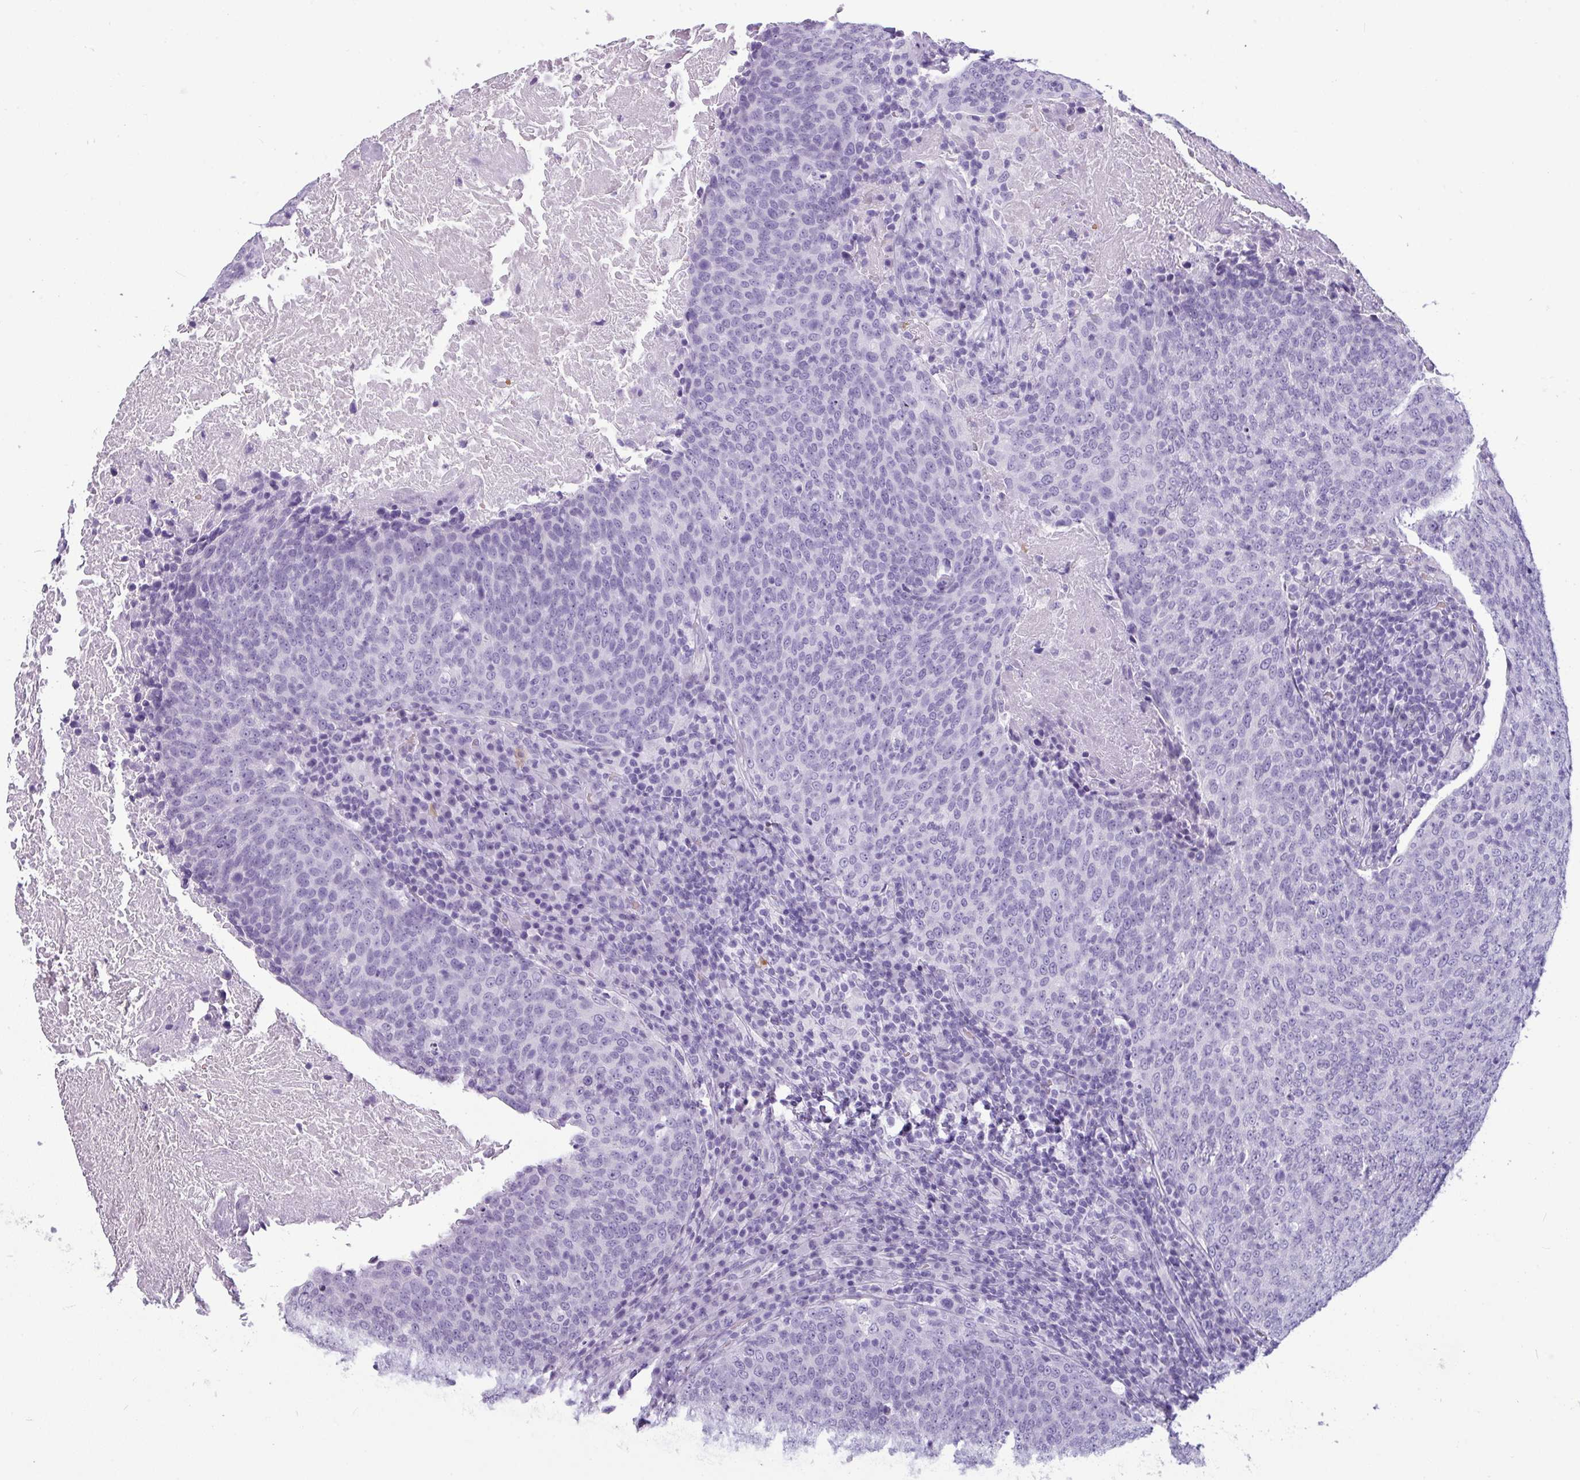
{"staining": {"intensity": "negative", "quantity": "none", "location": "none"}, "tissue": "head and neck cancer", "cell_type": "Tumor cells", "image_type": "cancer", "snomed": [{"axis": "morphology", "description": "Squamous cell carcinoma, NOS"}, {"axis": "morphology", "description": "Squamous cell carcinoma, metastatic, NOS"}, {"axis": "topography", "description": "Lymph node"}, {"axis": "topography", "description": "Head-Neck"}], "caption": "Head and neck cancer was stained to show a protein in brown. There is no significant staining in tumor cells. (IHC, brightfield microscopy, high magnification).", "gene": "CRYBB2", "patient": {"sex": "male", "age": 62}}